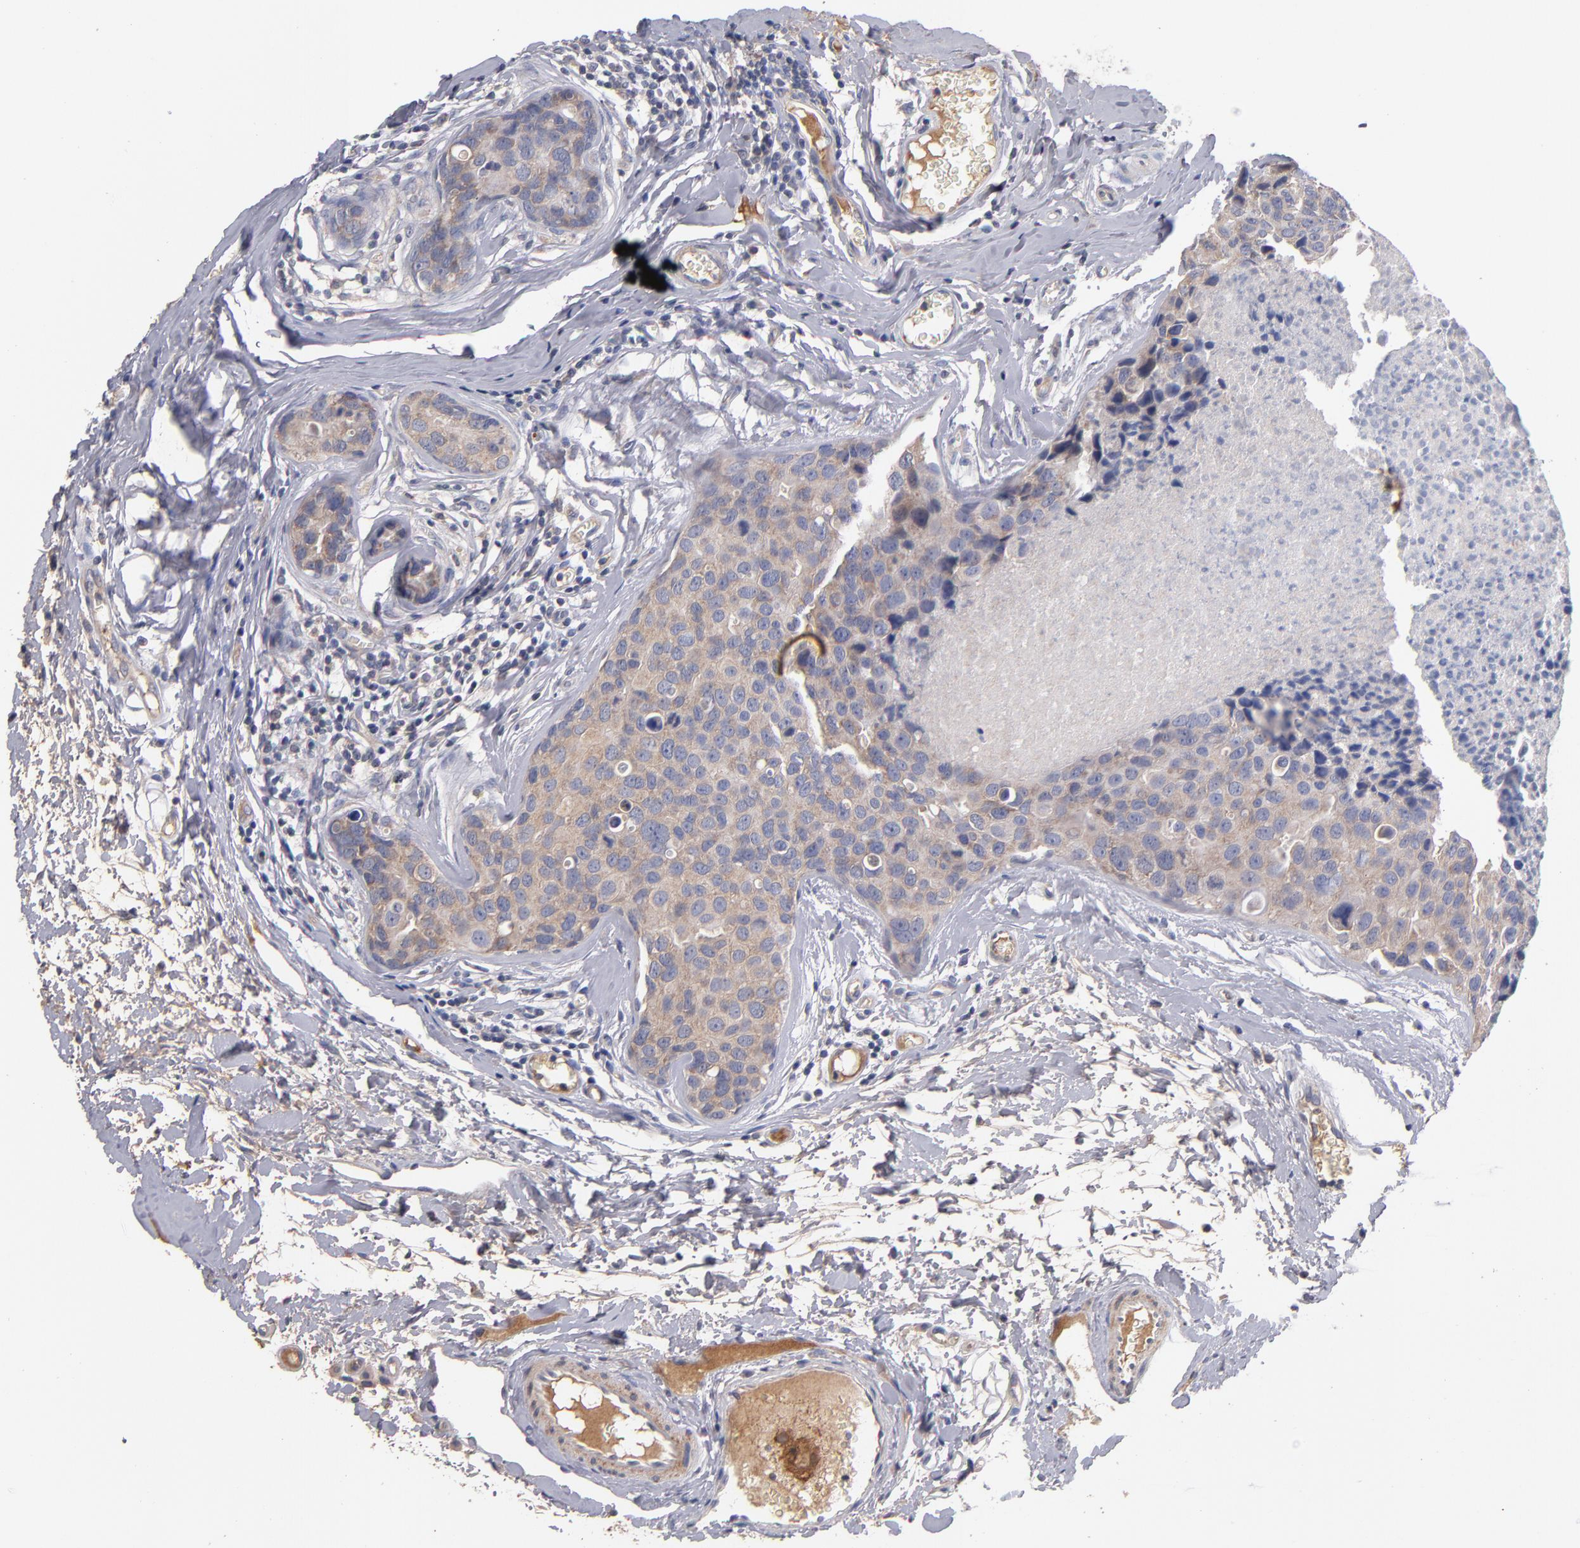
{"staining": {"intensity": "weak", "quantity": ">75%", "location": "cytoplasmic/membranous"}, "tissue": "breast cancer", "cell_type": "Tumor cells", "image_type": "cancer", "snomed": [{"axis": "morphology", "description": "Duct carcinoma"}, {"axis": "topography", "description": "Breast"}], "caption": "Breast invasive ductal carcinoma was stained to show a protein in brown. There is low levels of weak cytoplasmic/membranous expression in approximately >75% of tumor cells.", "gene": "DACT1", "patient": {"sex": "female", "age": 24}}